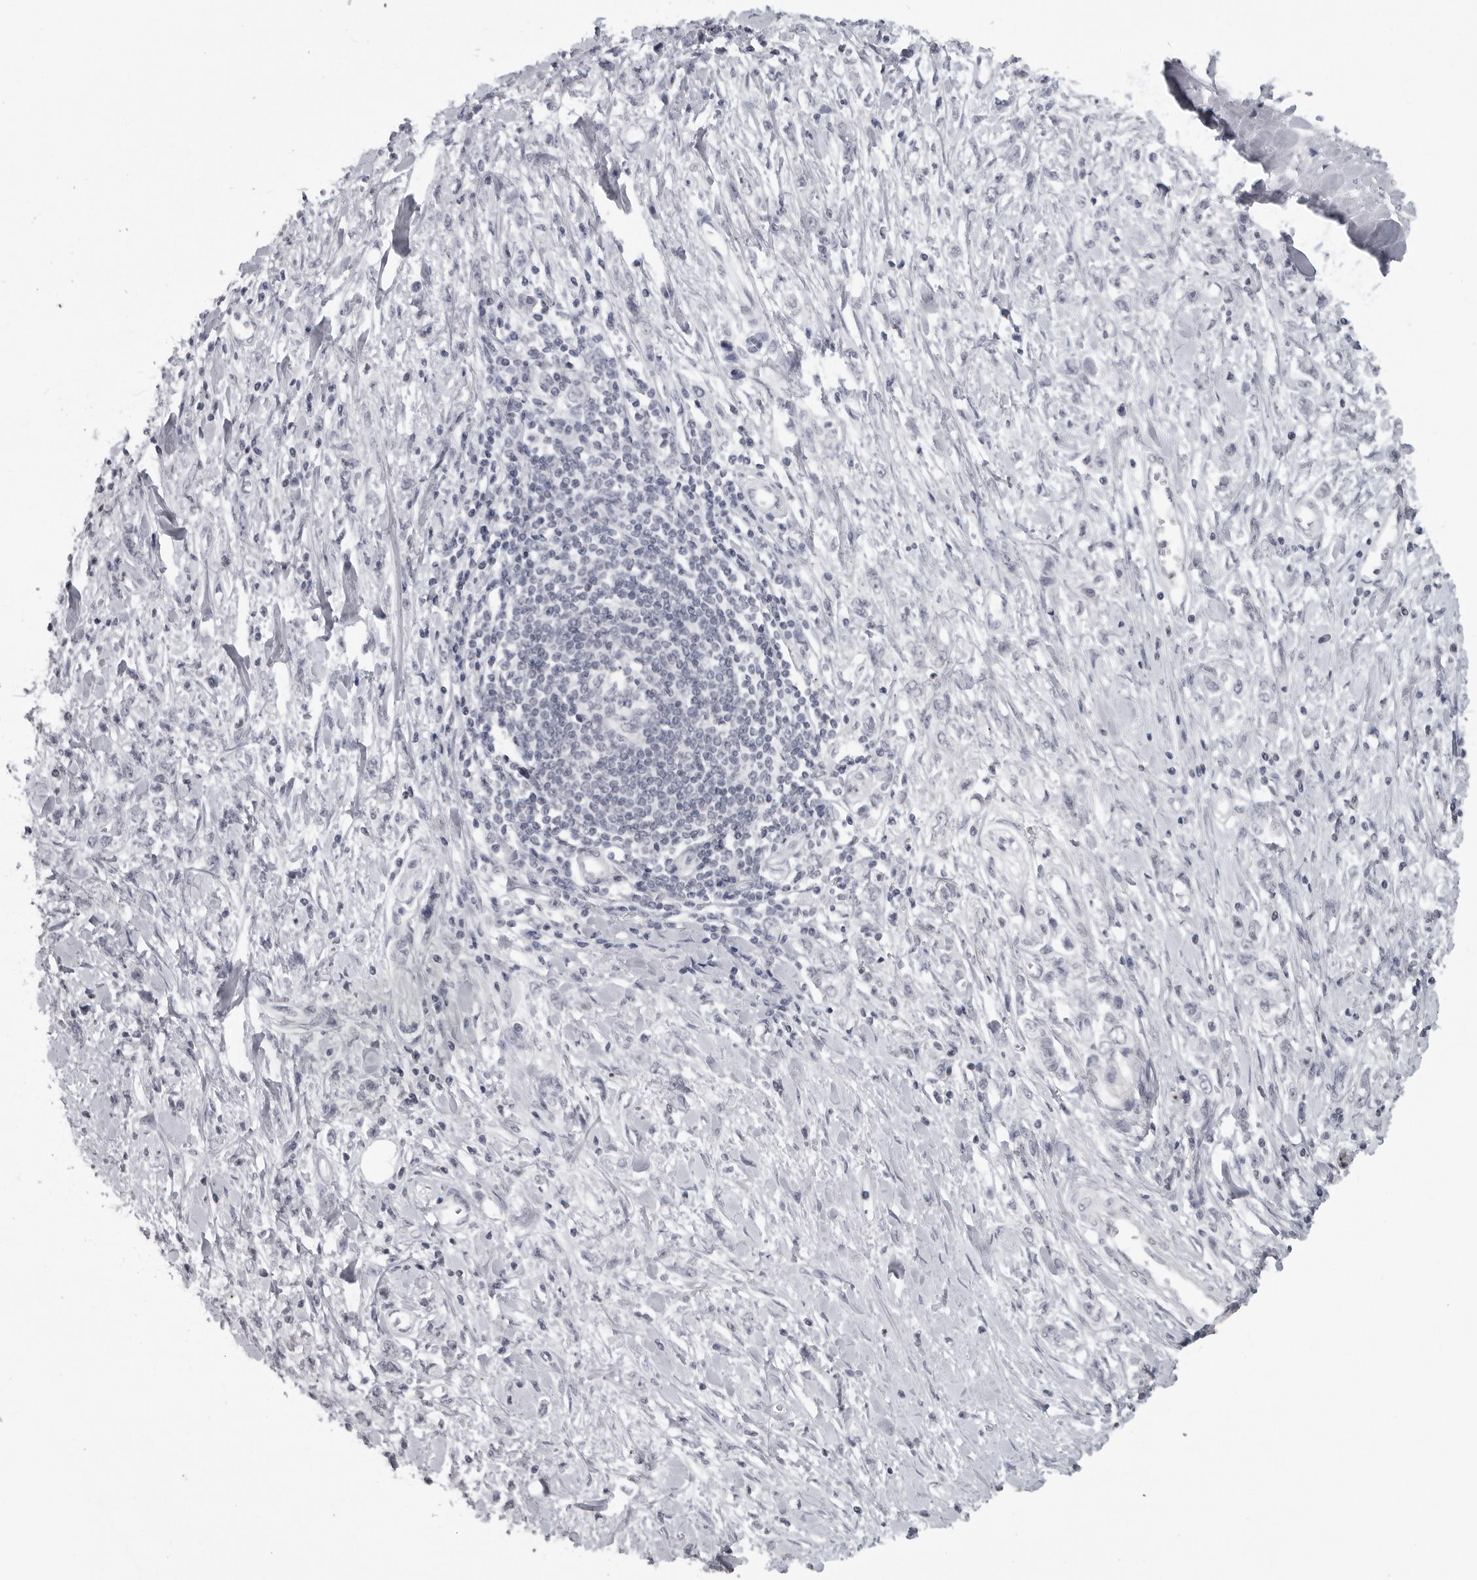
{"staining": {"intensity": "negative", "quantity": "none", "location": "none"}, "tissue": "stomach cancer", "cell_type": "Tumor cells", "image_type": "cancer", "snomed": [{"axis": "morphology", "description": "Adenocarcinoma, NOS"}, {"axis": "topography", "description": "Stomach"}], "caption": "High power microscopy image of an immunohistochemistry (IHC) micrograph of stomach cancer (adenocarcinoma), revealing no significant expression in tumor cells.", "gene": "DDX54", "patient": {"sex": "female", "age": 76}}